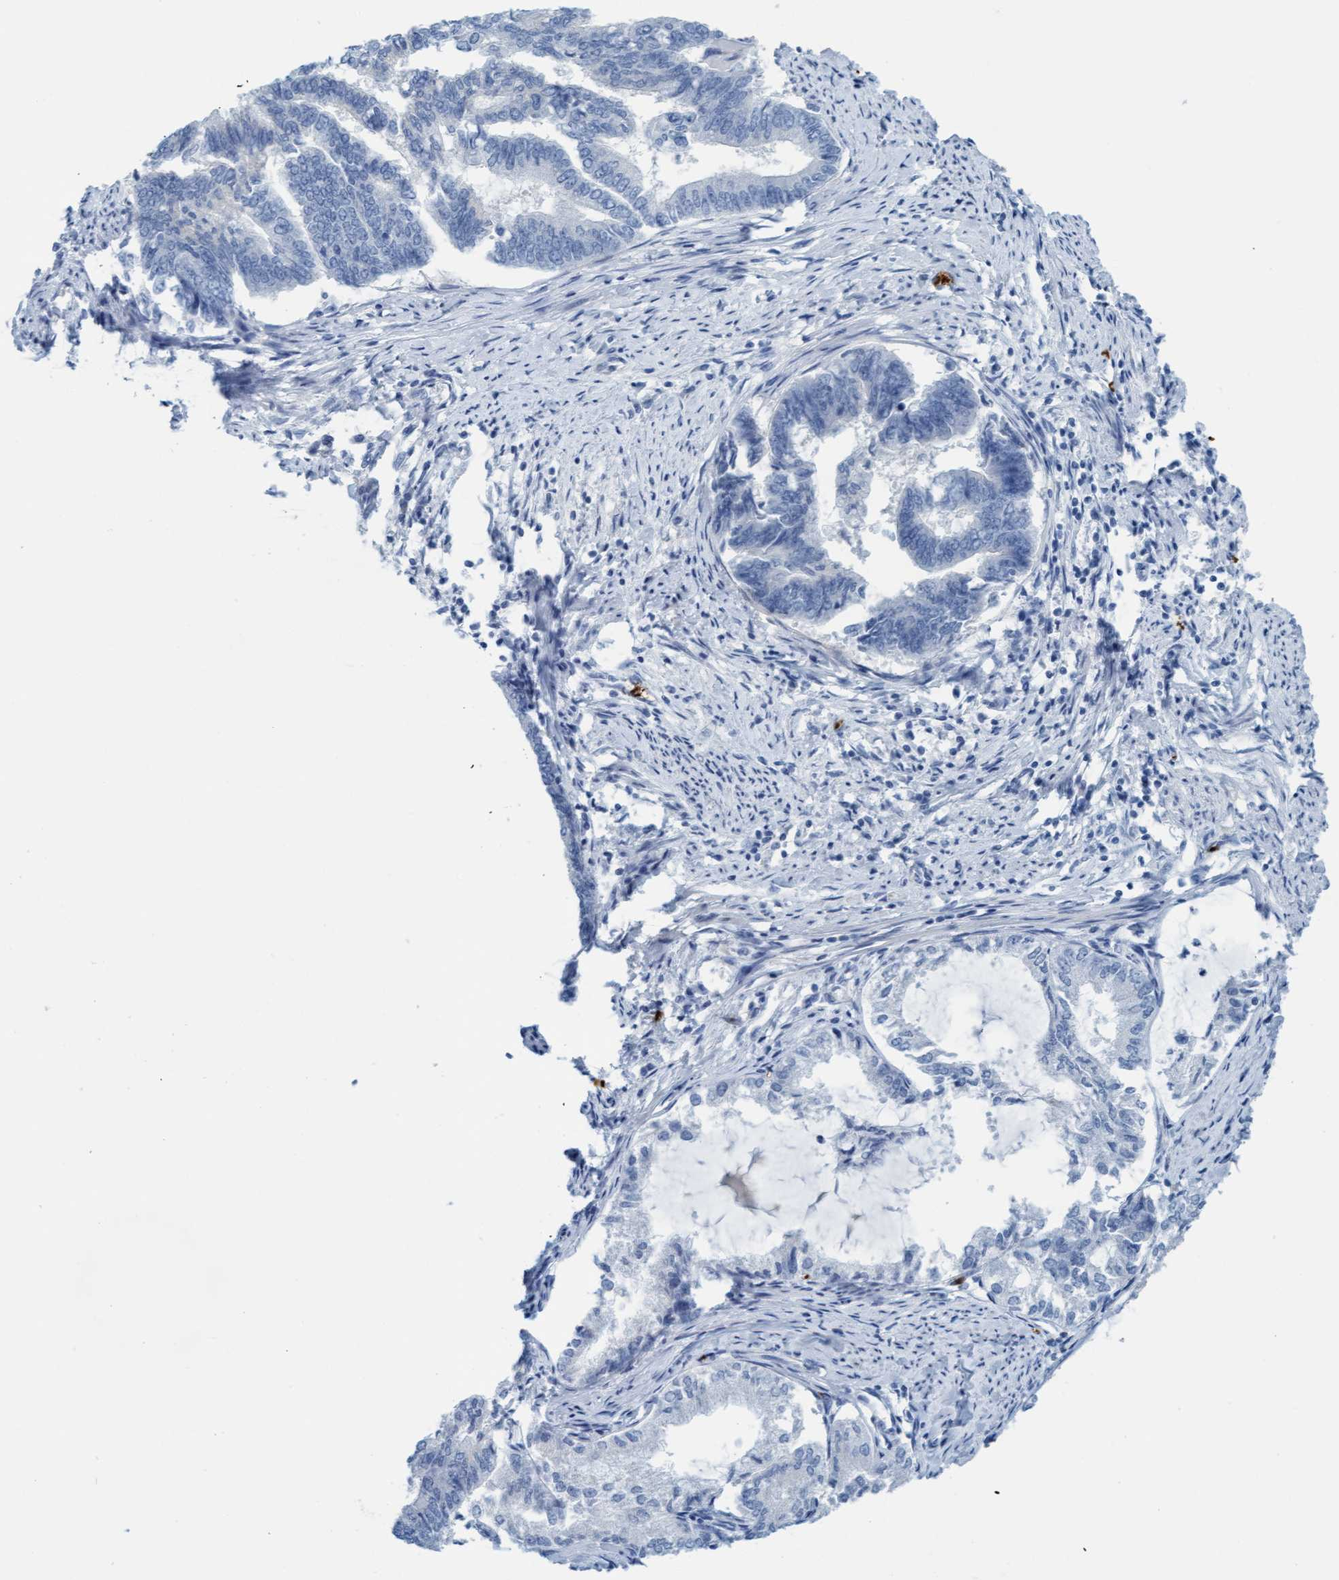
{"staining": {"intensity": "negative", "quantity": "none", "location": "none"}, "tissue": "endometrial cancer", "cell_type": "Tumor cells", "image_type": "cancer", "snomed": [{"axis": "morphology", "description": "Adenocarcinoma, NOS"}, {"axis": "topography", "description": "Endometrium"}], "caption": "Immunohistochemistry (IHC) photomicrograph of human endometrial cancer stained for a protein (brown), which exhibits no expression in tumor cells.", "gene": "P2RX5", "patient": {"sex": "female", "age": 86}}